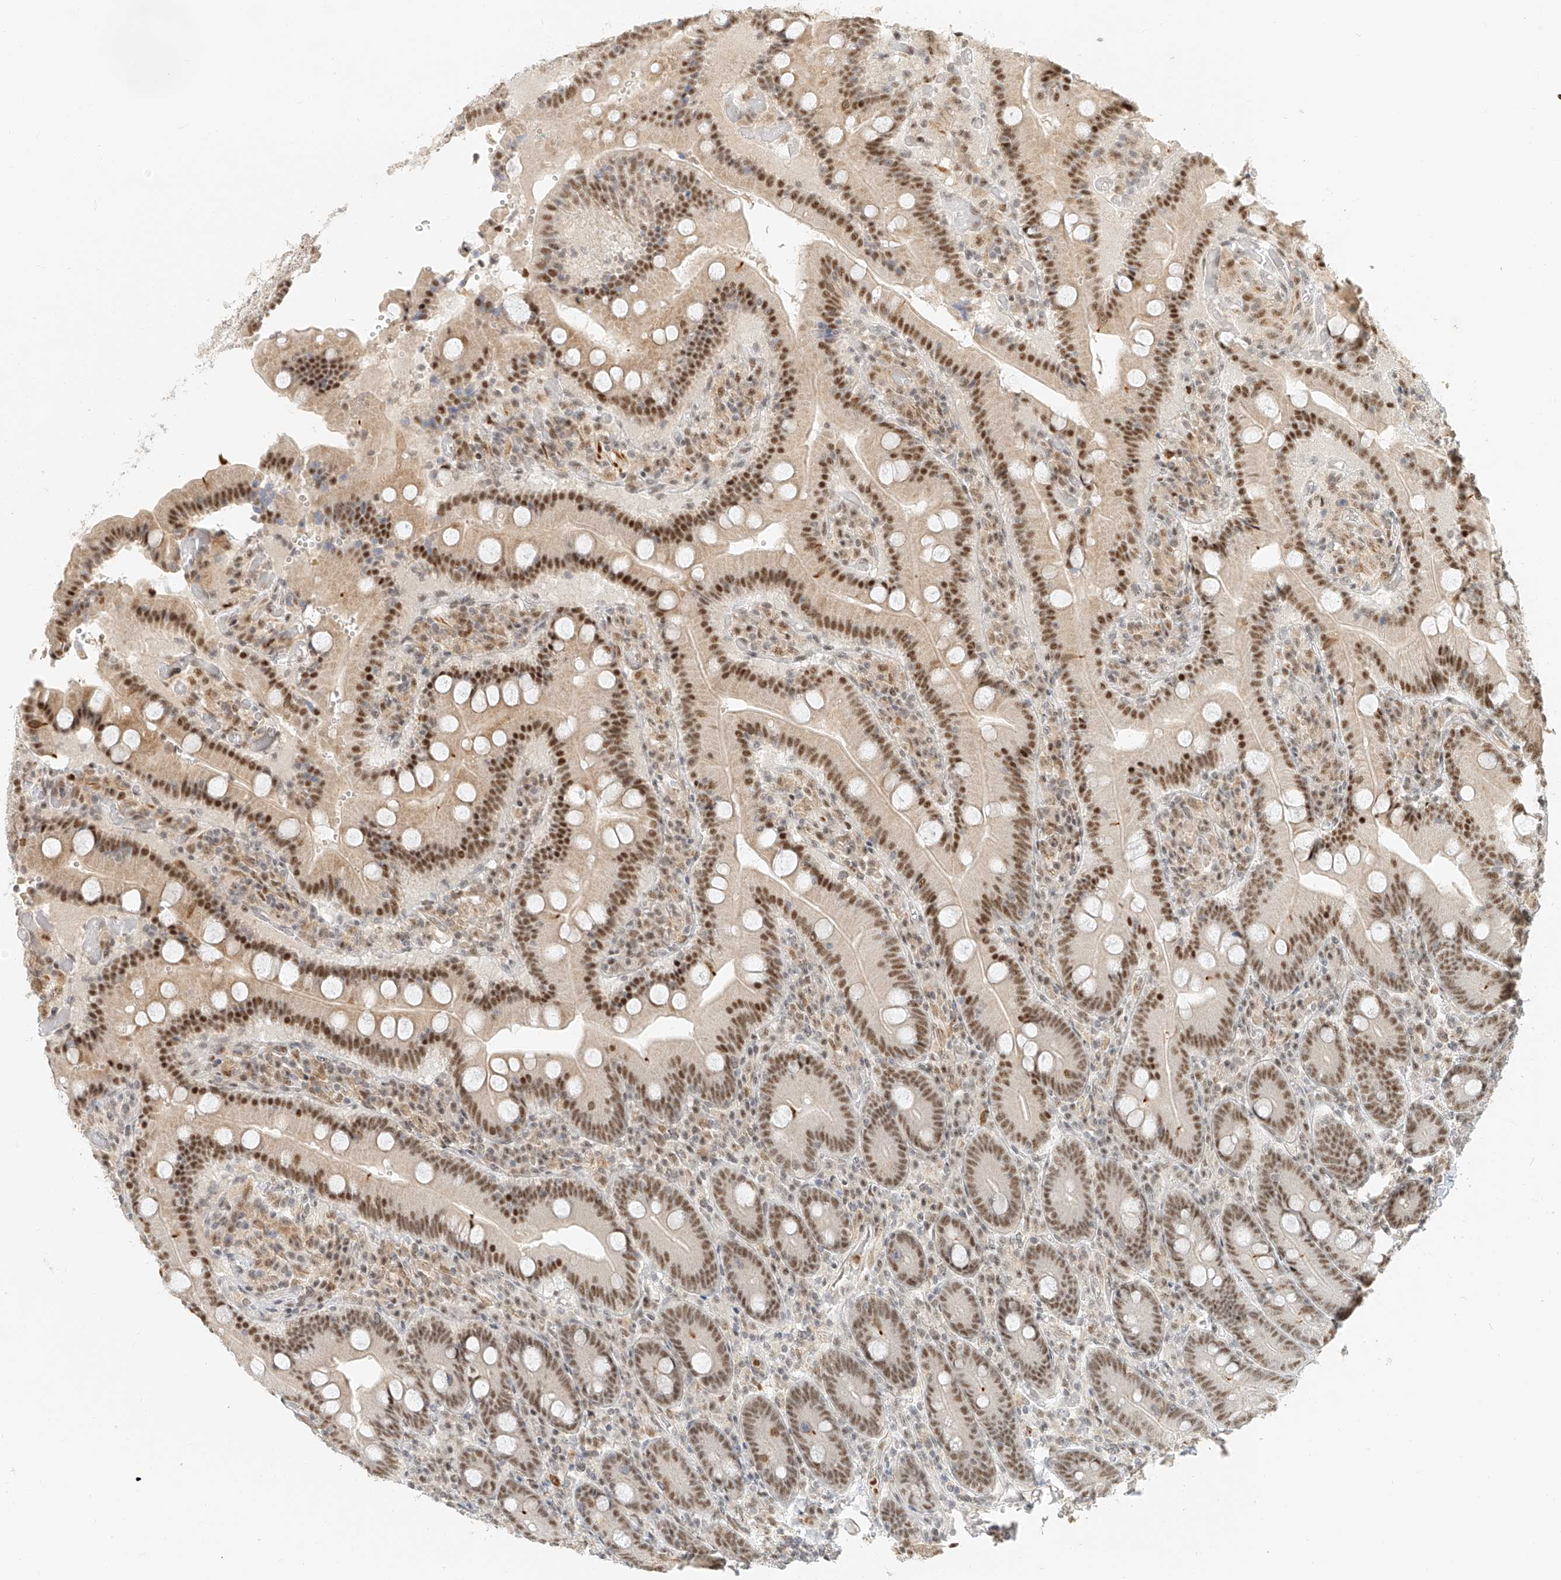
{"staining": {"intensity": "moderate", "quantity": ">75%", "location": "nuclear"}, "tissue": "duodenum", "cell_type": "Glandular cells", "image_type": "normal", "snomed": [{"axis": "morphology", "description": "Normal tissue, NOS"}, {"axis": "topography", "description": "Duodenum"}], "caption": "Immunohistochemical staining of unremarkable human duodenum reveals medium levels of moderate nuclear expression in approximately >75% of glandular cells.", "gene": "CXorf58", "patient": {"sex": "female", "age": 62}}